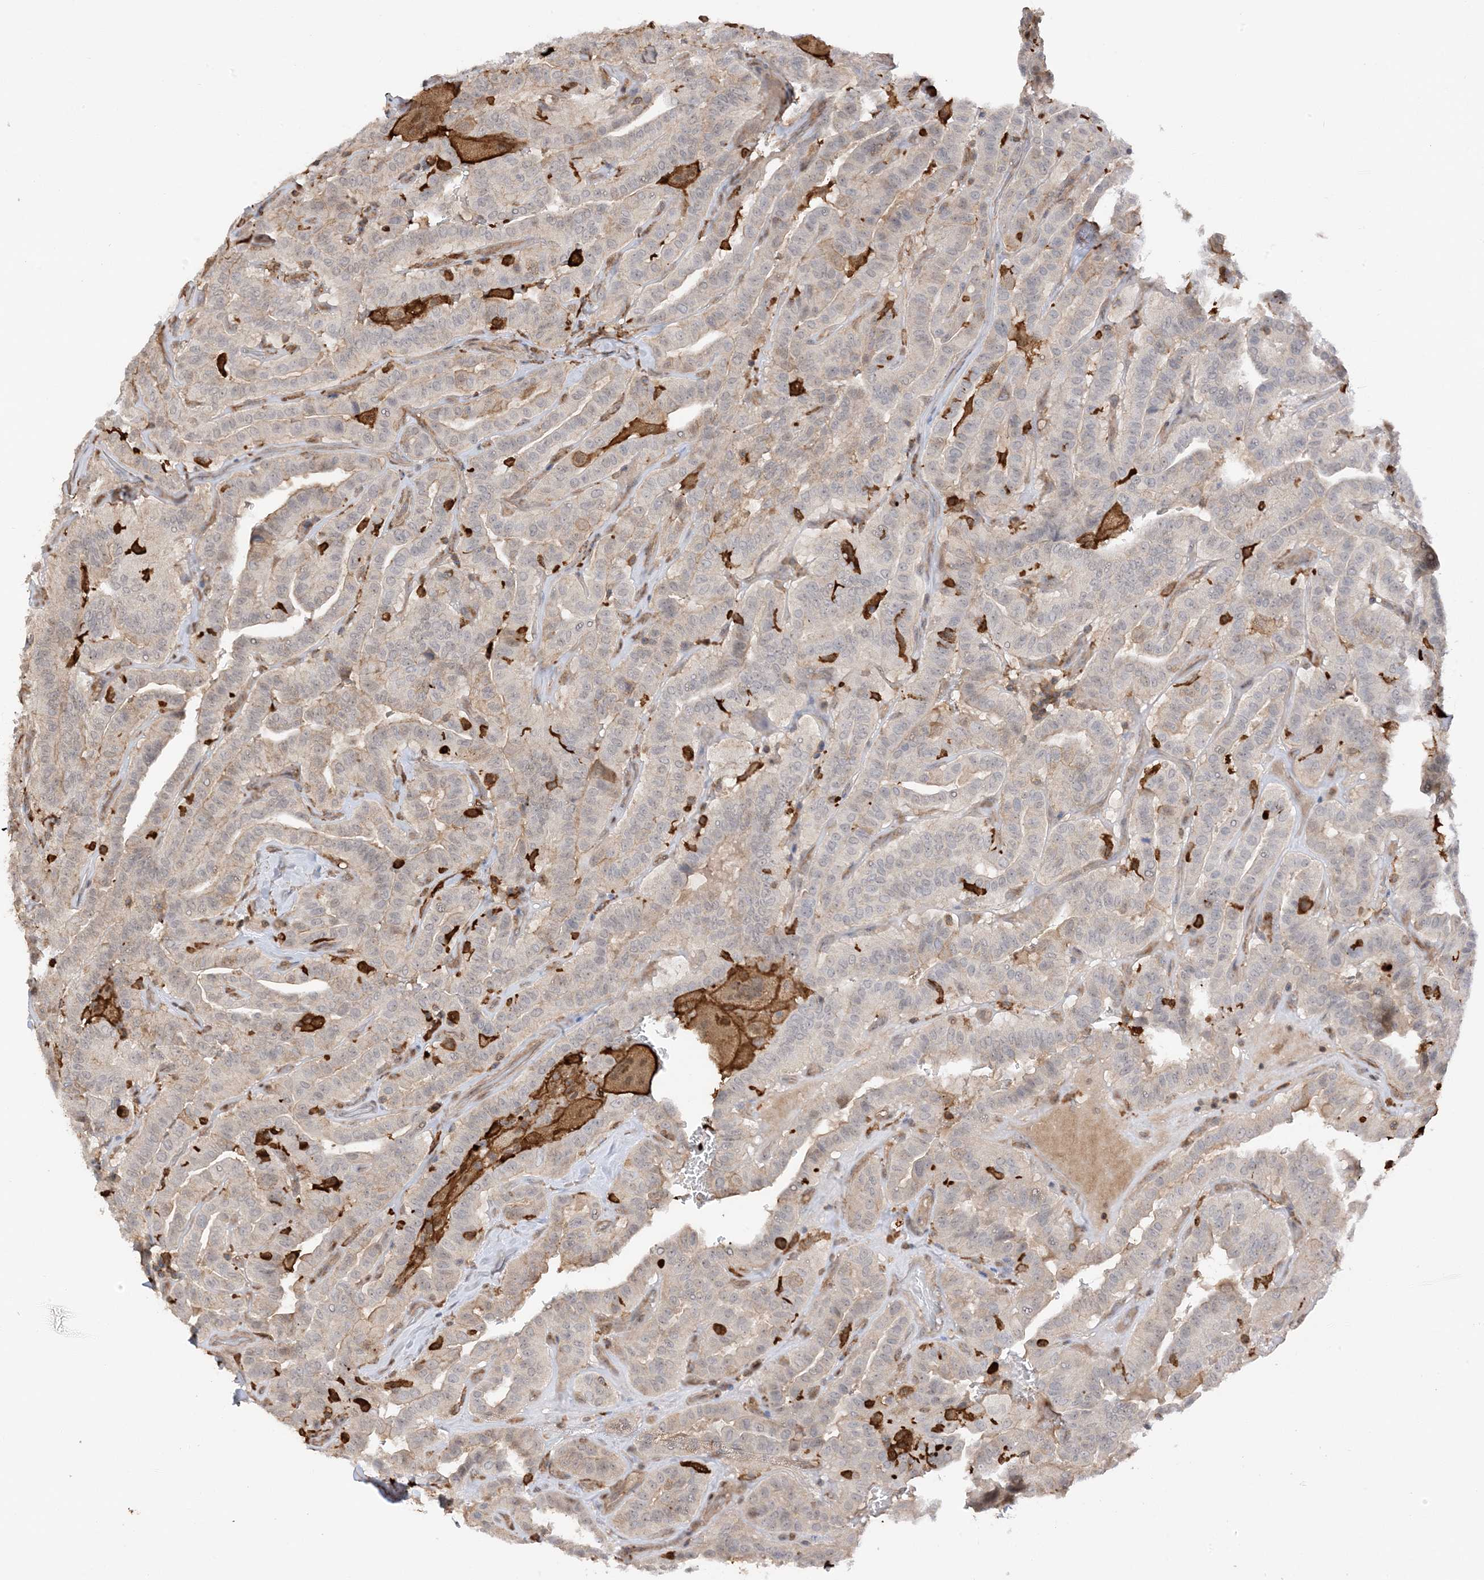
{"staining": {"intensity": "weak", "quantity": "25%-75%", "location": "cytoplasmic/membranous"}, "tissue": "thyroid cancer", "cell_type": "Tumor cells", "image_type": "cancer", "snomed": [{"axis": "morphology", "description": "Papillary adenocarcinoma, NOS"}, {"axis": "topography", "description": "Thyroid gland"}], "caption": "DAB immunohistochemical staining of thyroid cancer (papillary adenocarcinoma) reveals weak cytoplasmic/membranous protein positivity in approximately 25%-75% of tumor cells.", "gene": "PHACTR2", "patient": {"sex": "male", "age": 77}}